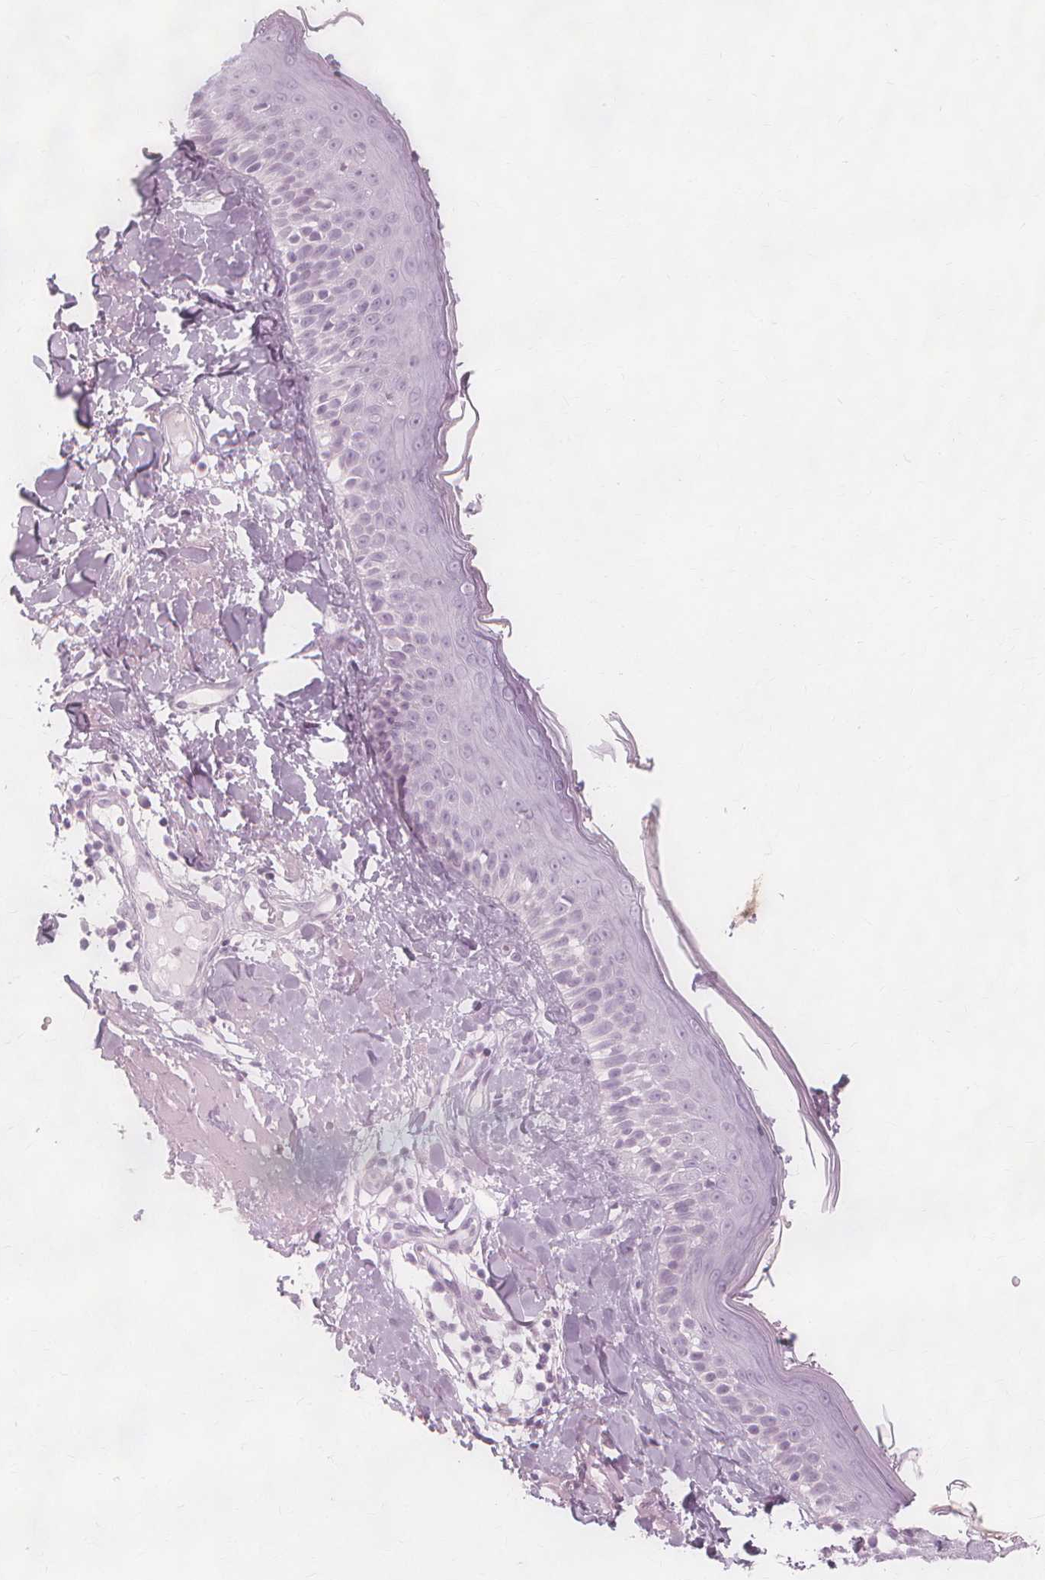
{"staining": {"intensity": "negative", "quantity": "none", "location": "none"}, "tissue": "skin", "cell_type": "Fibroblasts", "image_type": "normal", "snomed": [{"axis": "morphology", "description": "Normal tissue, NOS"}, {"axis": "topography", "description": "Skin"}], "caption": "A histopathology image of human skin is negative for staining in fibroblasts. (Immunohistochemistry (ihc), brightfield microscopy, high magnification).", "gene": "TFF1", "patient": {"sex": "male", "age": 73}}